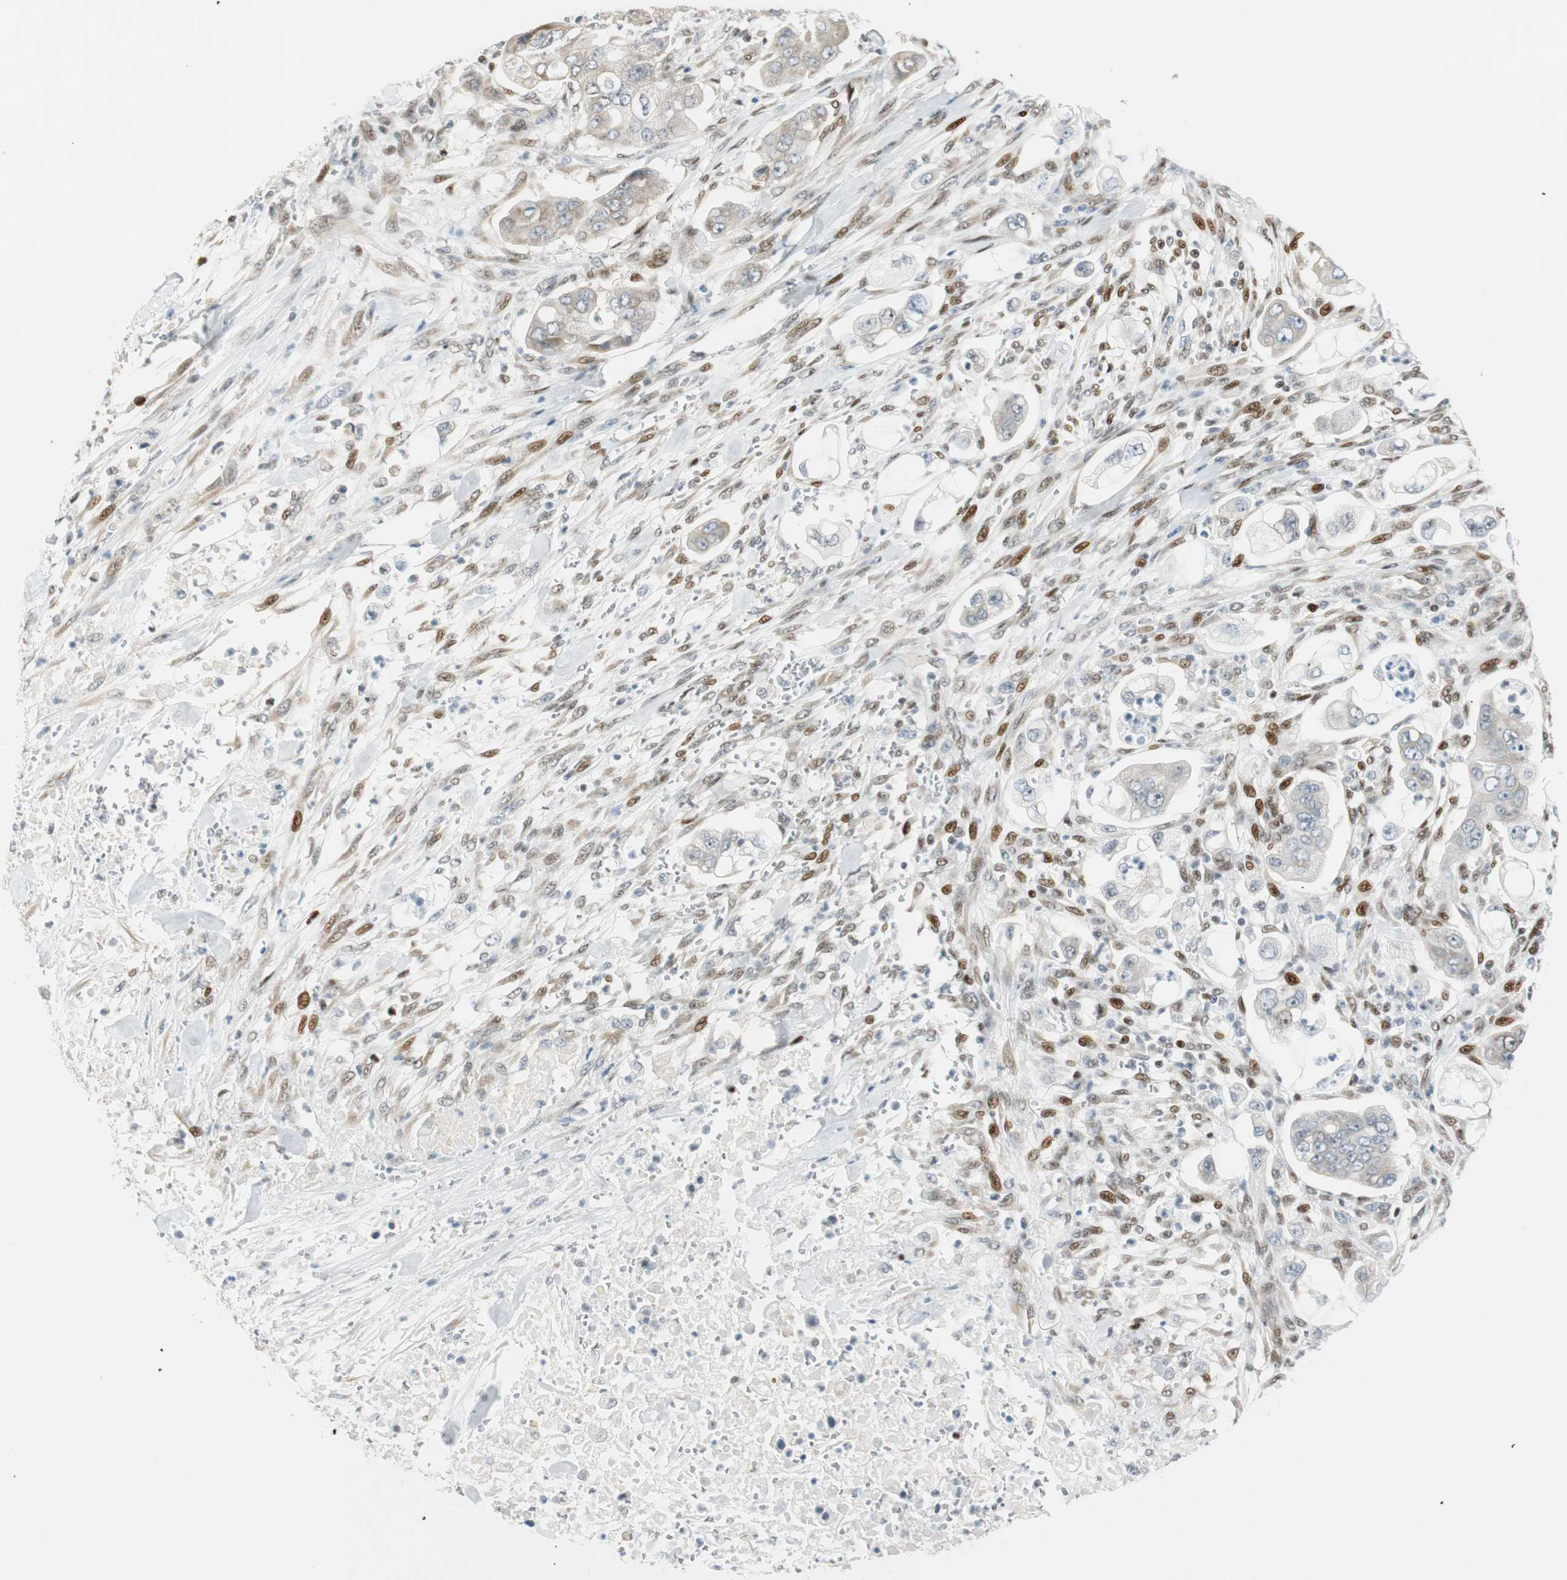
{"staining": {"intensity": "weak", "quantity": "<25%", "location": "cytoplasmic/membranous"}, "tissue": "stomach cancer", "cell_type": "Tumor cells", "image_type": "cancer", "snomed": [{"axis": "morphology", "description": "Adenocarcinoma, NOS"}, {"axis": "topography", "description": "Stomach"}], "caption": "The immunohistochemistry (IHC) image has no significant staining in tumor cells of stomach adenocarcinoma tissue.", "gene": "MSX2", "patient": {"sex": "male", "age": 62}}